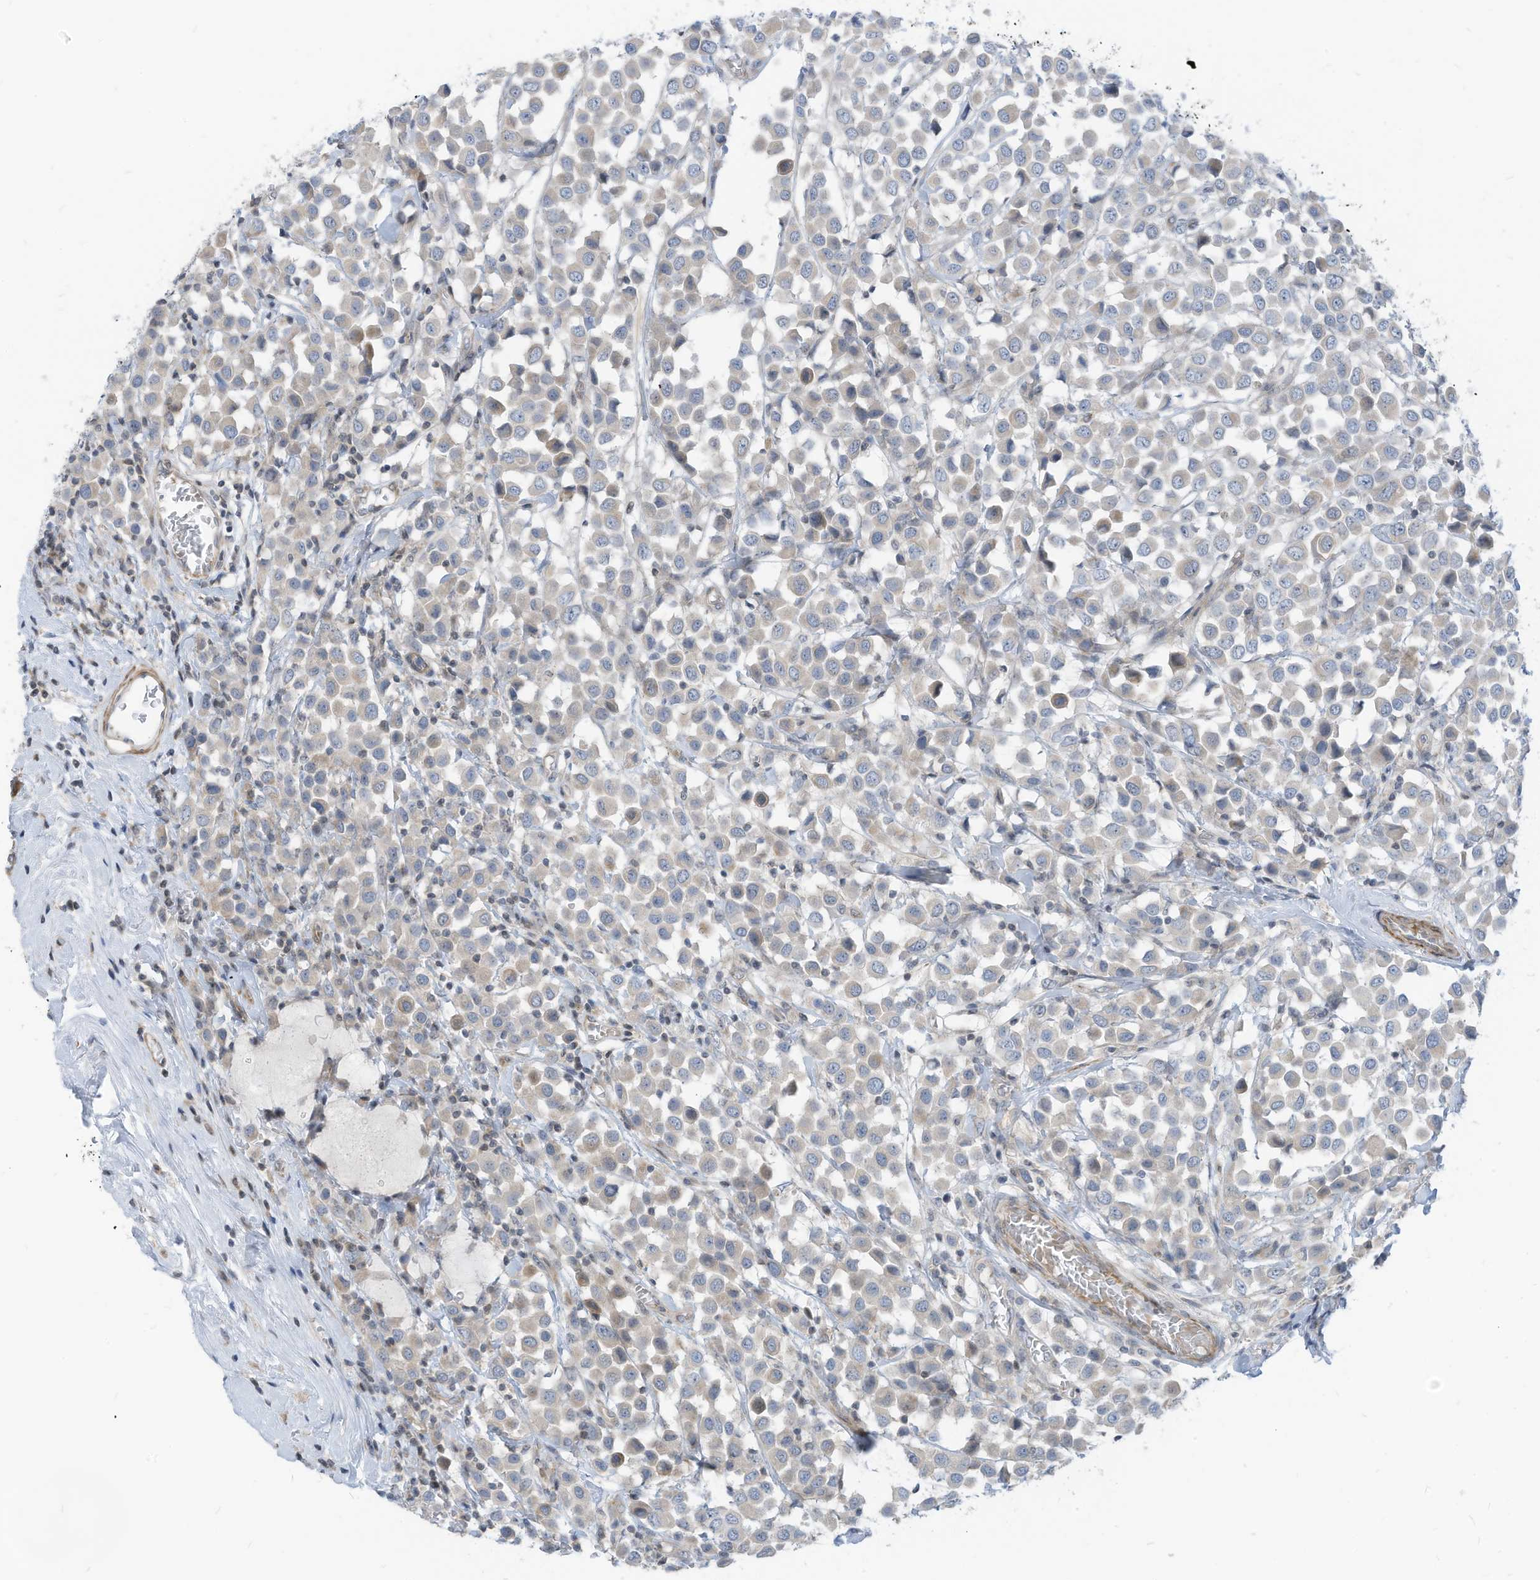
{"staining": {"intensity": "negative", "quantity": "none", "location": "none"}, "tissue": "breast cancer", "cell_type": "Tumor cells", "image_type": "cancer", "snomed": [{"axis": "morphology", "description": "Duct carcinoma"}, {"axis": "topography", "description": "Breast"}], "caption": "Breast intraductal carcinoma stained for a protein using immunohistochemistry (IHC) shows no positivity tumor cells.", "gene": "GPATCH3", "patient": {"sex": "female", "age": 61}}